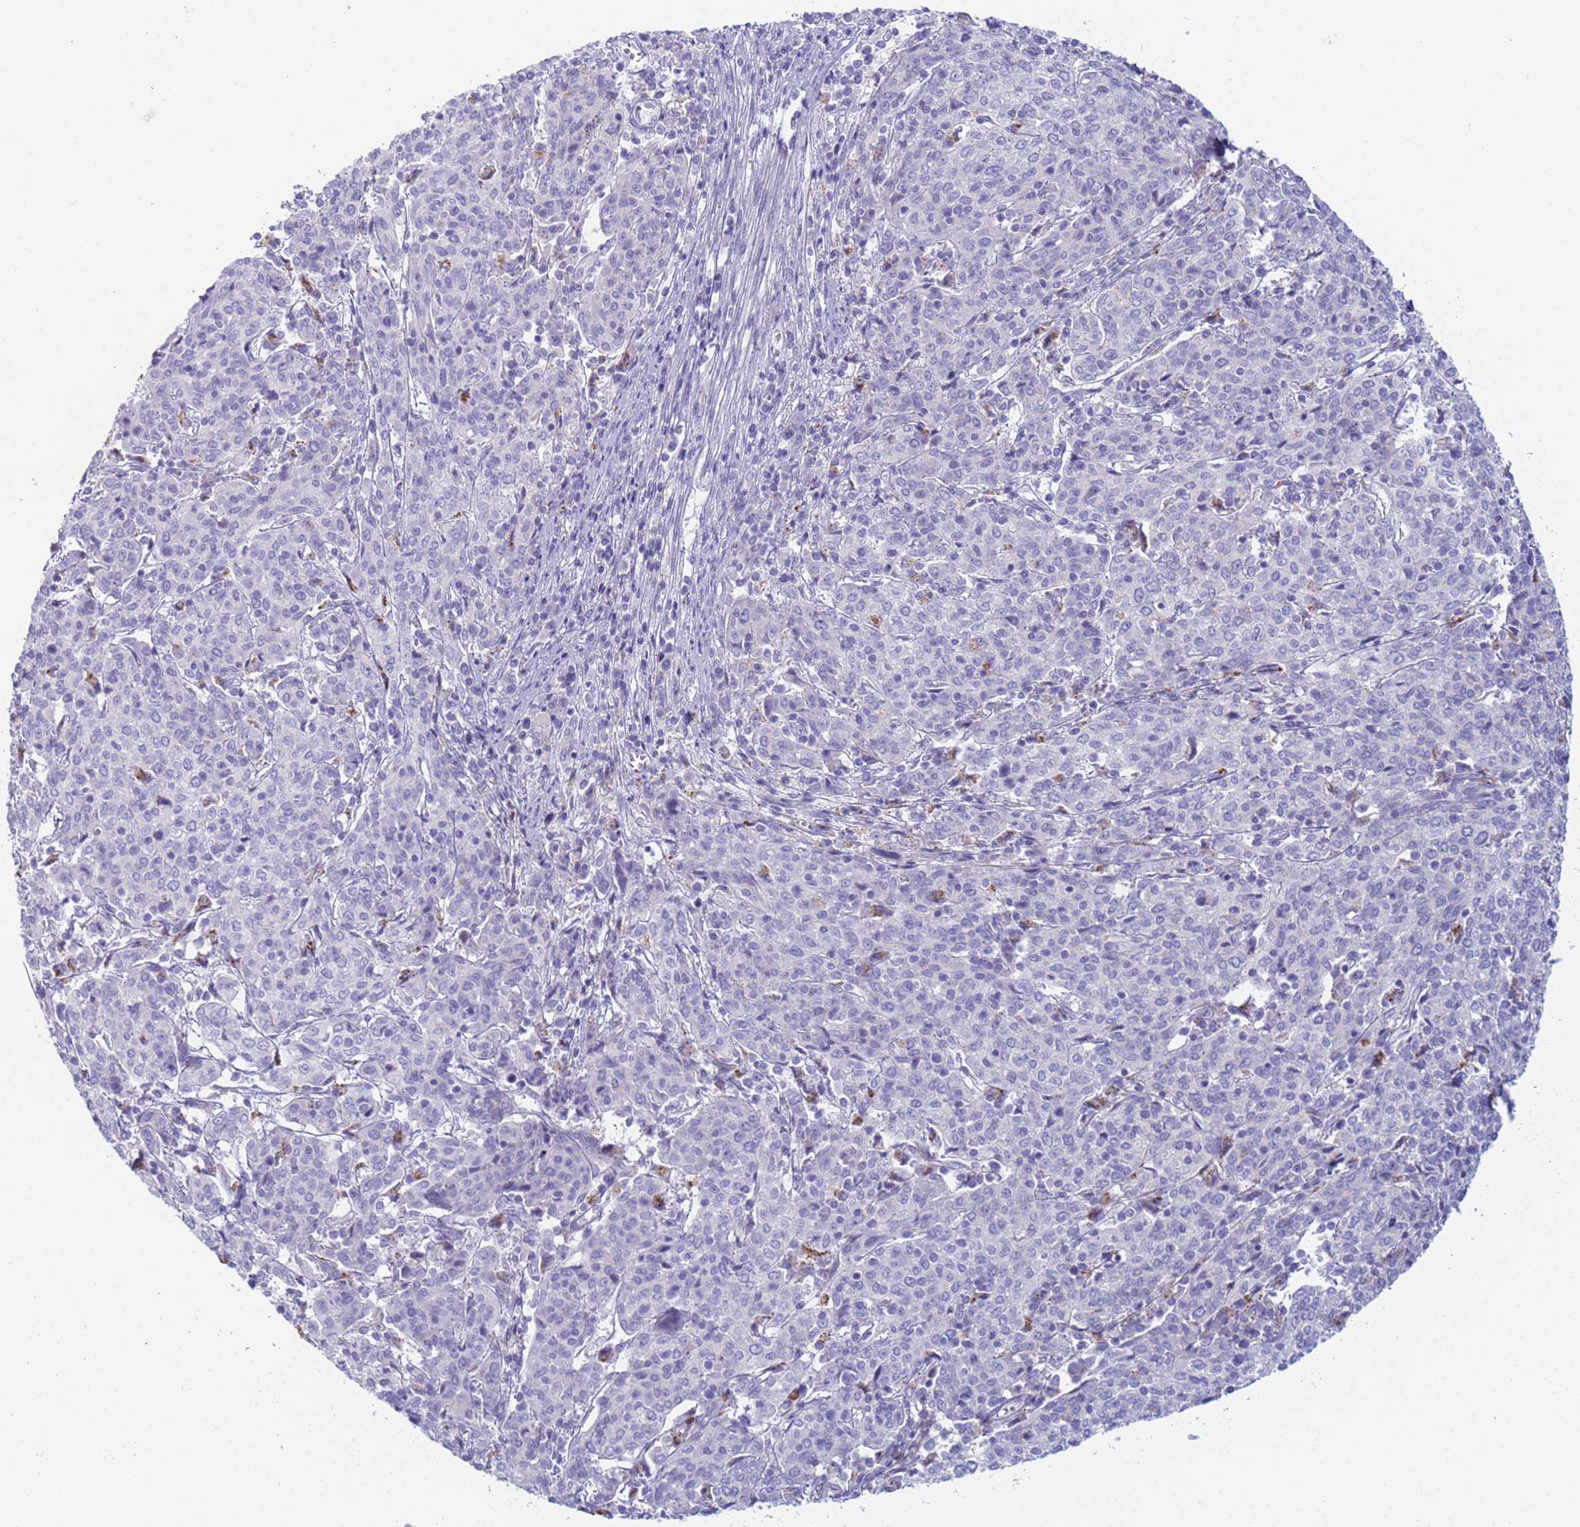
{"staining": {"intensity": "negative", "quantity": "none", "location": "none"}, "tissue": "cervical cancer", "cell_type": "Tumor cells", "image_type": "cancer", "snomed": [{"axis": "morphology", "description": "Squamous cell carcinoma, NOS"}, {"axis": "topography", "description": "Cervix"}], "caption": "Human cervical cancer (squamous cell carcinoma) stained for a protein using IHC reveals no staining in tumor cells.", "gene": "CR1", "patient": {"sex": "female", "age": 67}}